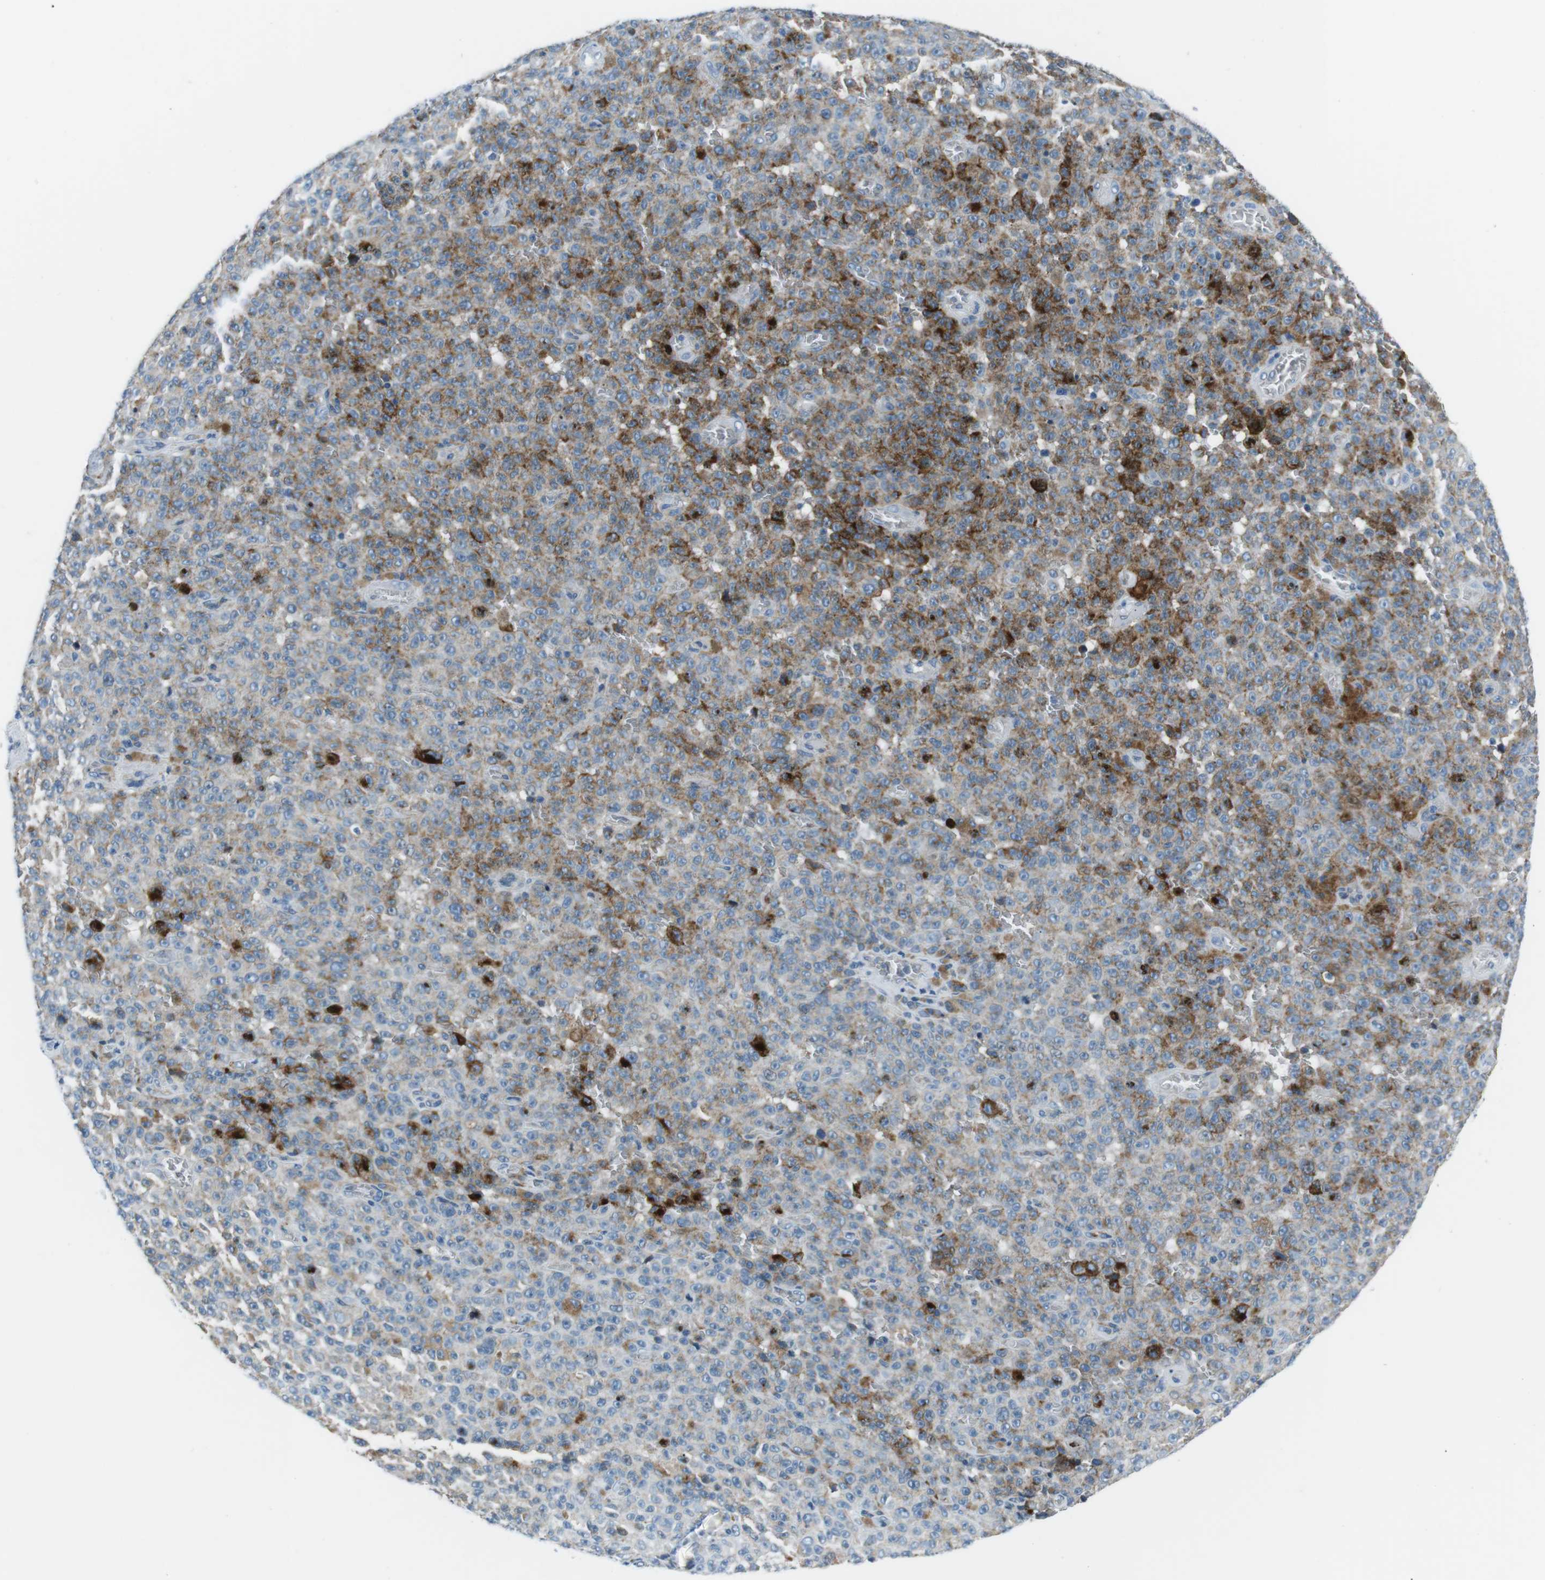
{"staining": {"intensity": "strong", "quantity": "25%-75%", "location": "cytoplasmic/membranous"}, "tissue": "melanoma", "cell_type": "Tumor cells", "image_type": "cancer", "snomed": [{"axis": "morphology", "description": "Malignant melanoma, NOS"}, {"axis": "topography", "description": "Skin"}], "caption": "Immunohistochemistry image of neoplastic tissue: melanoma stained using immunohistochemistry exhibits high levels of strong protein expression localized specifically in the cytoplasmic/membranous of tumor cells, appearing as a cytoplasmic/membranous brown color.", "gene": "CSF2RA", "patient": {"sex": "female", "age": 82}}